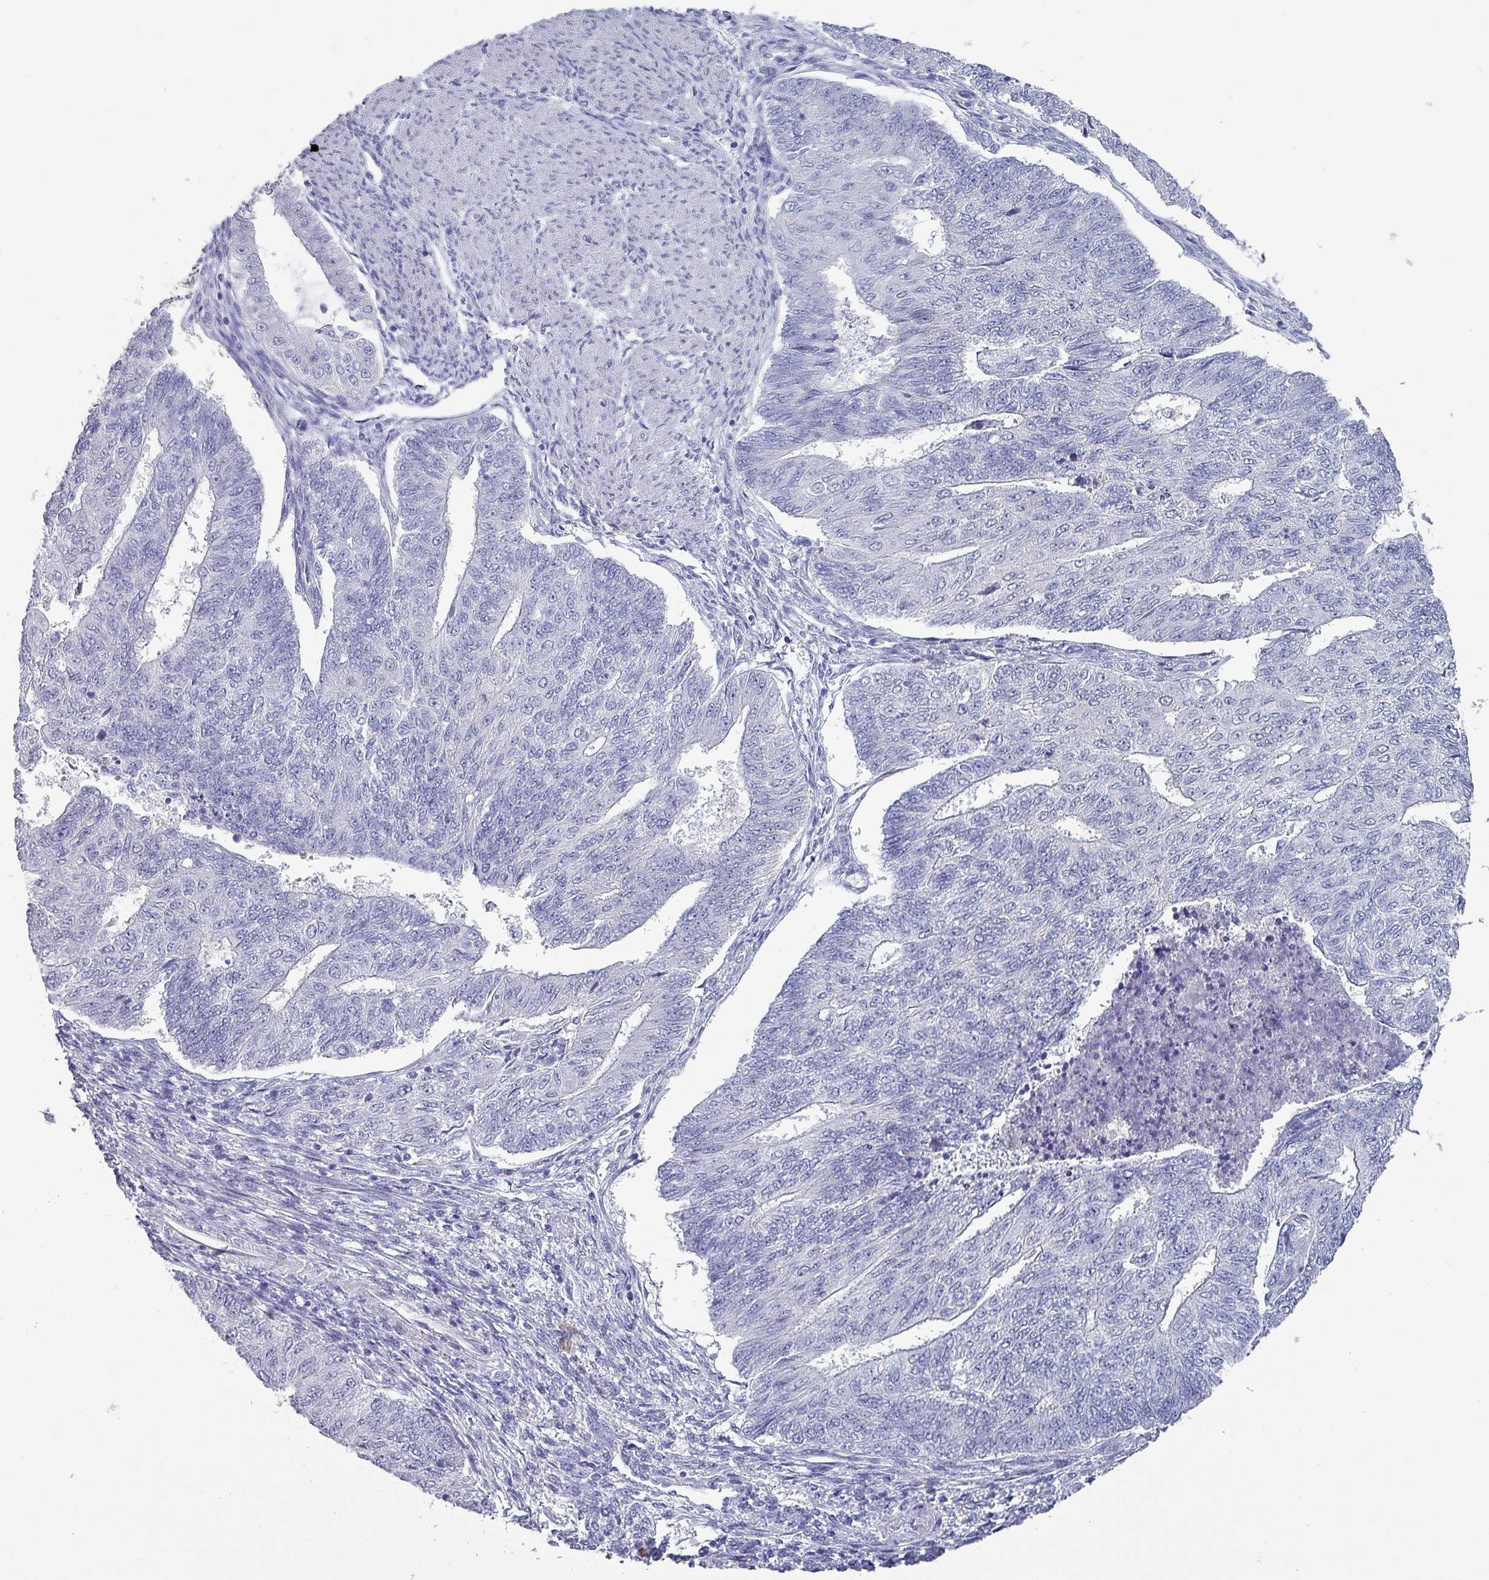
{"staining": {"intensity": "negative", "quantity": "none", "location": "none"}, "tissue": "endometrial cancer", "cell_type": "Tumor cells", "image_type": "cancer", "snomed": [{"axis": "morphology", "description": "Adenocarcinoma, NOS"}, {"axis": "topography", "description": "Endometrium"}], "caption": "IHC of adenocarcinoma (endometrial) demonstrates no staining in tumor cells.", "gene": "INS-IGF2", "patient": {"sex": "female", "age": 32}}